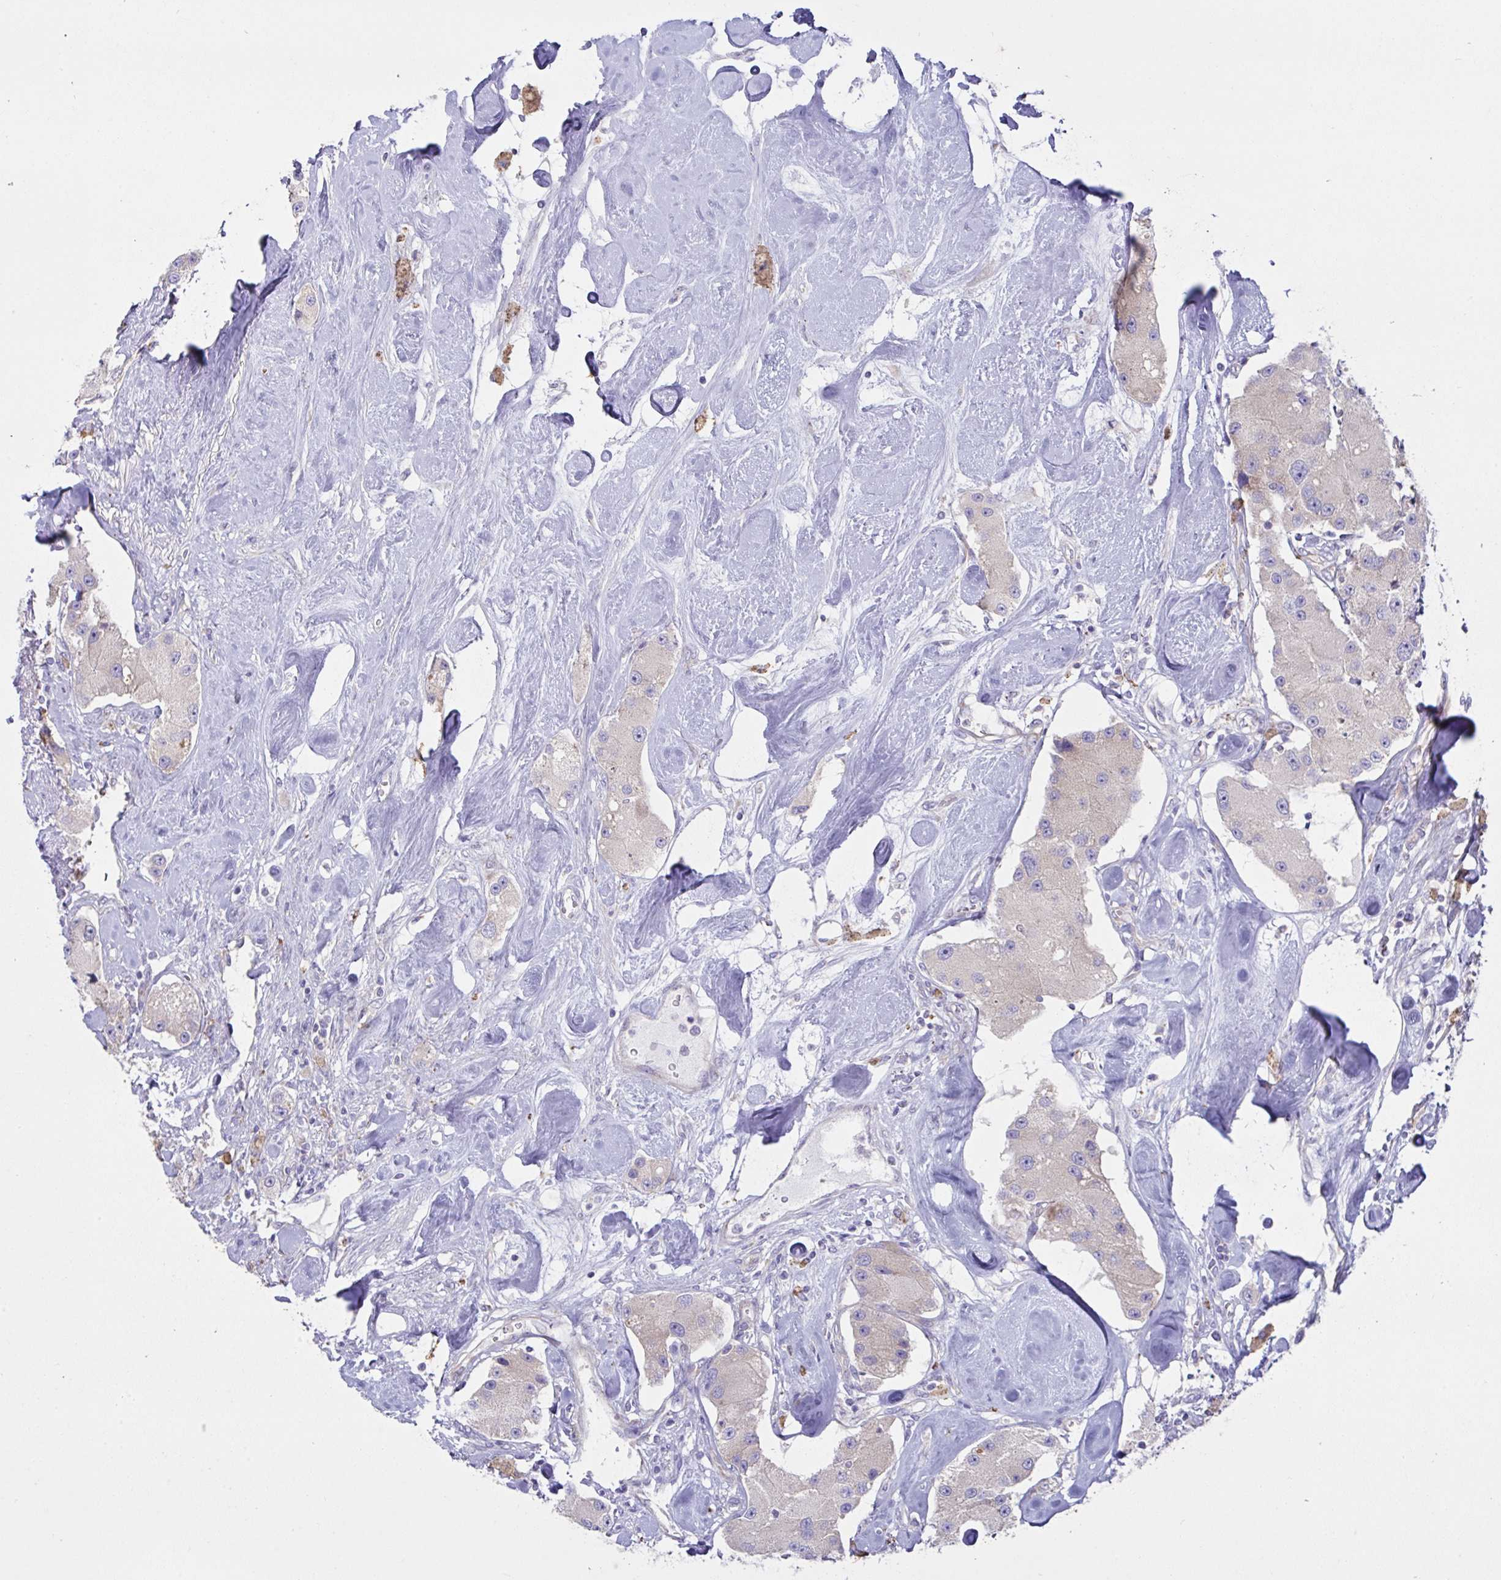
{"staining": {"intensity": "weak", "quantity": "<25%", "location": "cytoplasmic/membranous"}, "tissue": "carcinoid", "cell_type": "Tumor cells", "image_type": "cancer", "snomed": [{"axis": "morphology", "description": "Carcinoid, malignant, NOS"}, {"axis": "topography", "description": "Pancreas"}], "caption": "A high-resolution image shows immunohistochemistry staining of carcinoid (malignant), which demonstrates no significant staining in tumor cells. (Brightfield microscopy of DAB immunohistochemistry (IHC) at high magnification).", "gene": "FAU", "patient": {"sex": "male", "age": 41}}